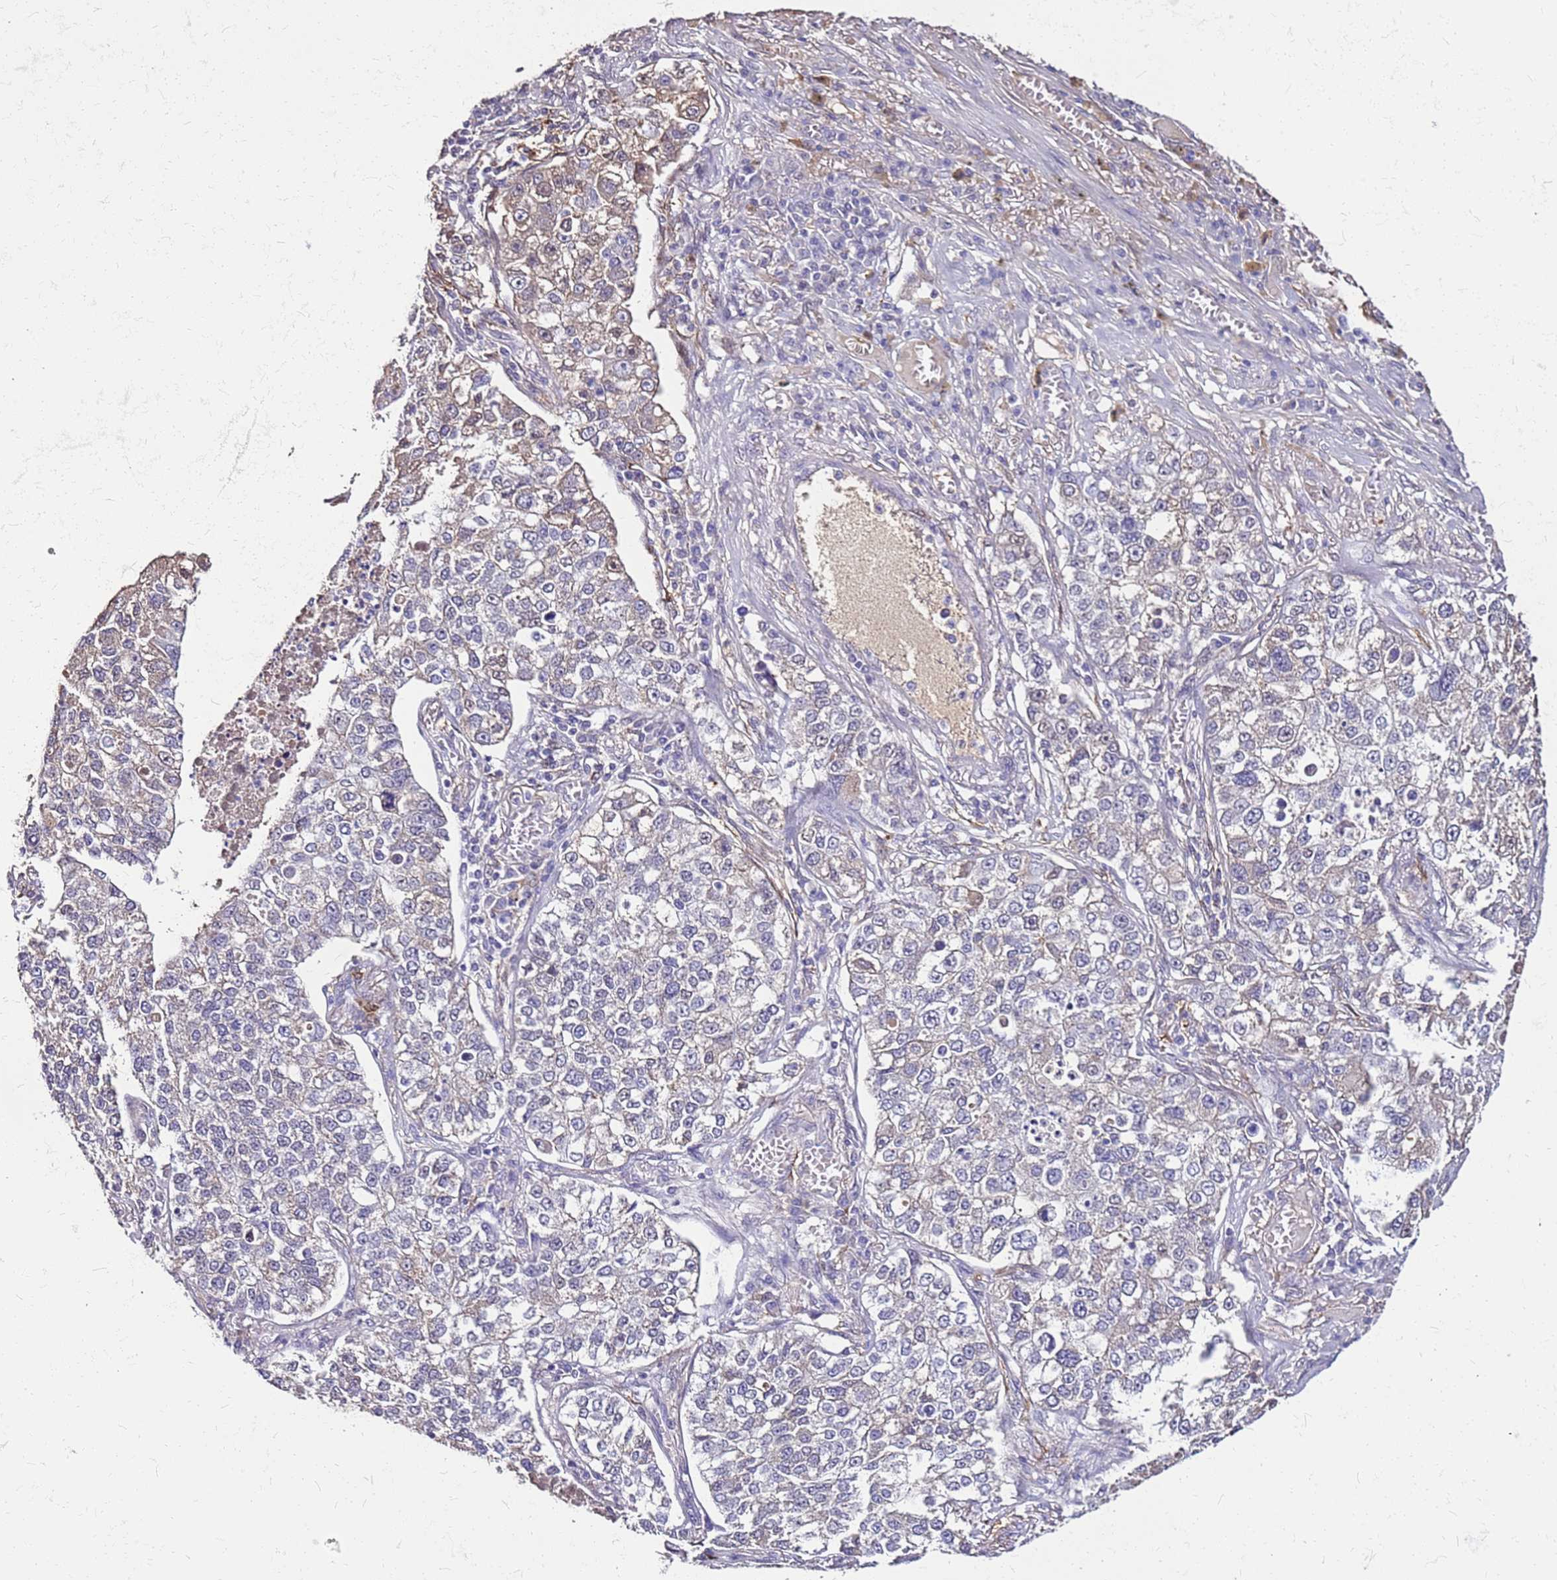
{"staining": {"intensity": "weak", "quantity": "<25%", "location": "cytoplasmic/membranous"}, "tissue": "lung cancer", "cell_type": "Tumor cells", "image_type": "cancer", "snomed": [{"axis": "morphology", "description": "Adenocarcinoma, NOS"}, {"axis": "topography", "description": "Lung"}], "caption": "This photomicrograph is of lung adenocarcinoma stained with immunohistochemistry (IHC) to label a protein in brown with the nuclei are counter-stained blue. There is no expression in tumor cells.", "gene": "ALDH1A3", "patient": {"sex": "male", "age": 49}}